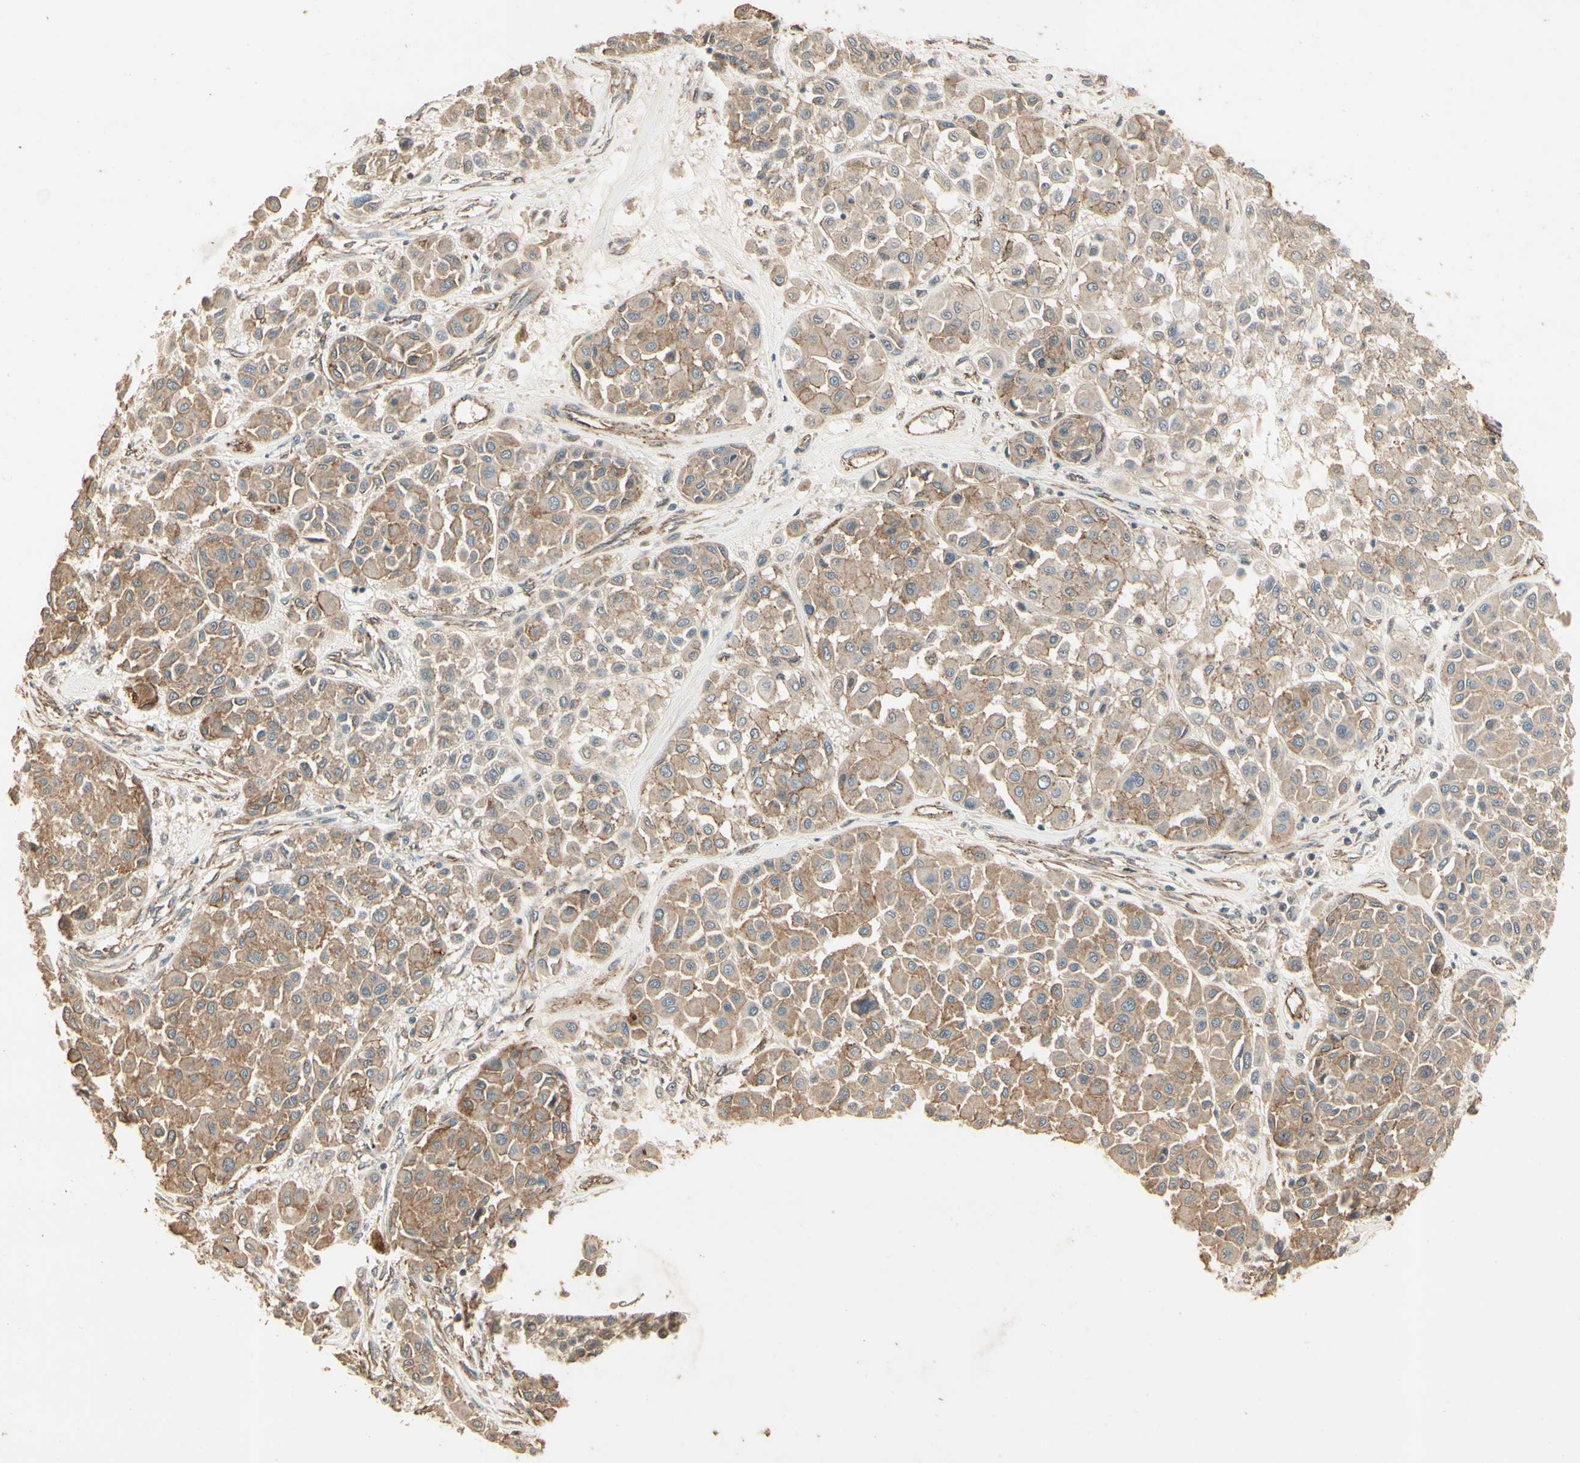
{"staining": {"intensity": "moderate", "quantity": "25%-75%", "location": "cytoplasmic/membranous"}, "tissue": "melanoma", "cell_type": "Tumor cells", "image_type": "cancer", "snomed": [{"axis": "morphology", "description": "Malignant melanoma, Metastatic site"}, {"axis": "topography", "description": "Soft tissue"}], "caption": "This photomicrograph shows IHC staining of melanoma, with medium moderate cytoplasmic/membranous staining in about 25%-75% of tumor cells.", "gene": "RNF180", "patient": {"sex": "male", "age": 41}}